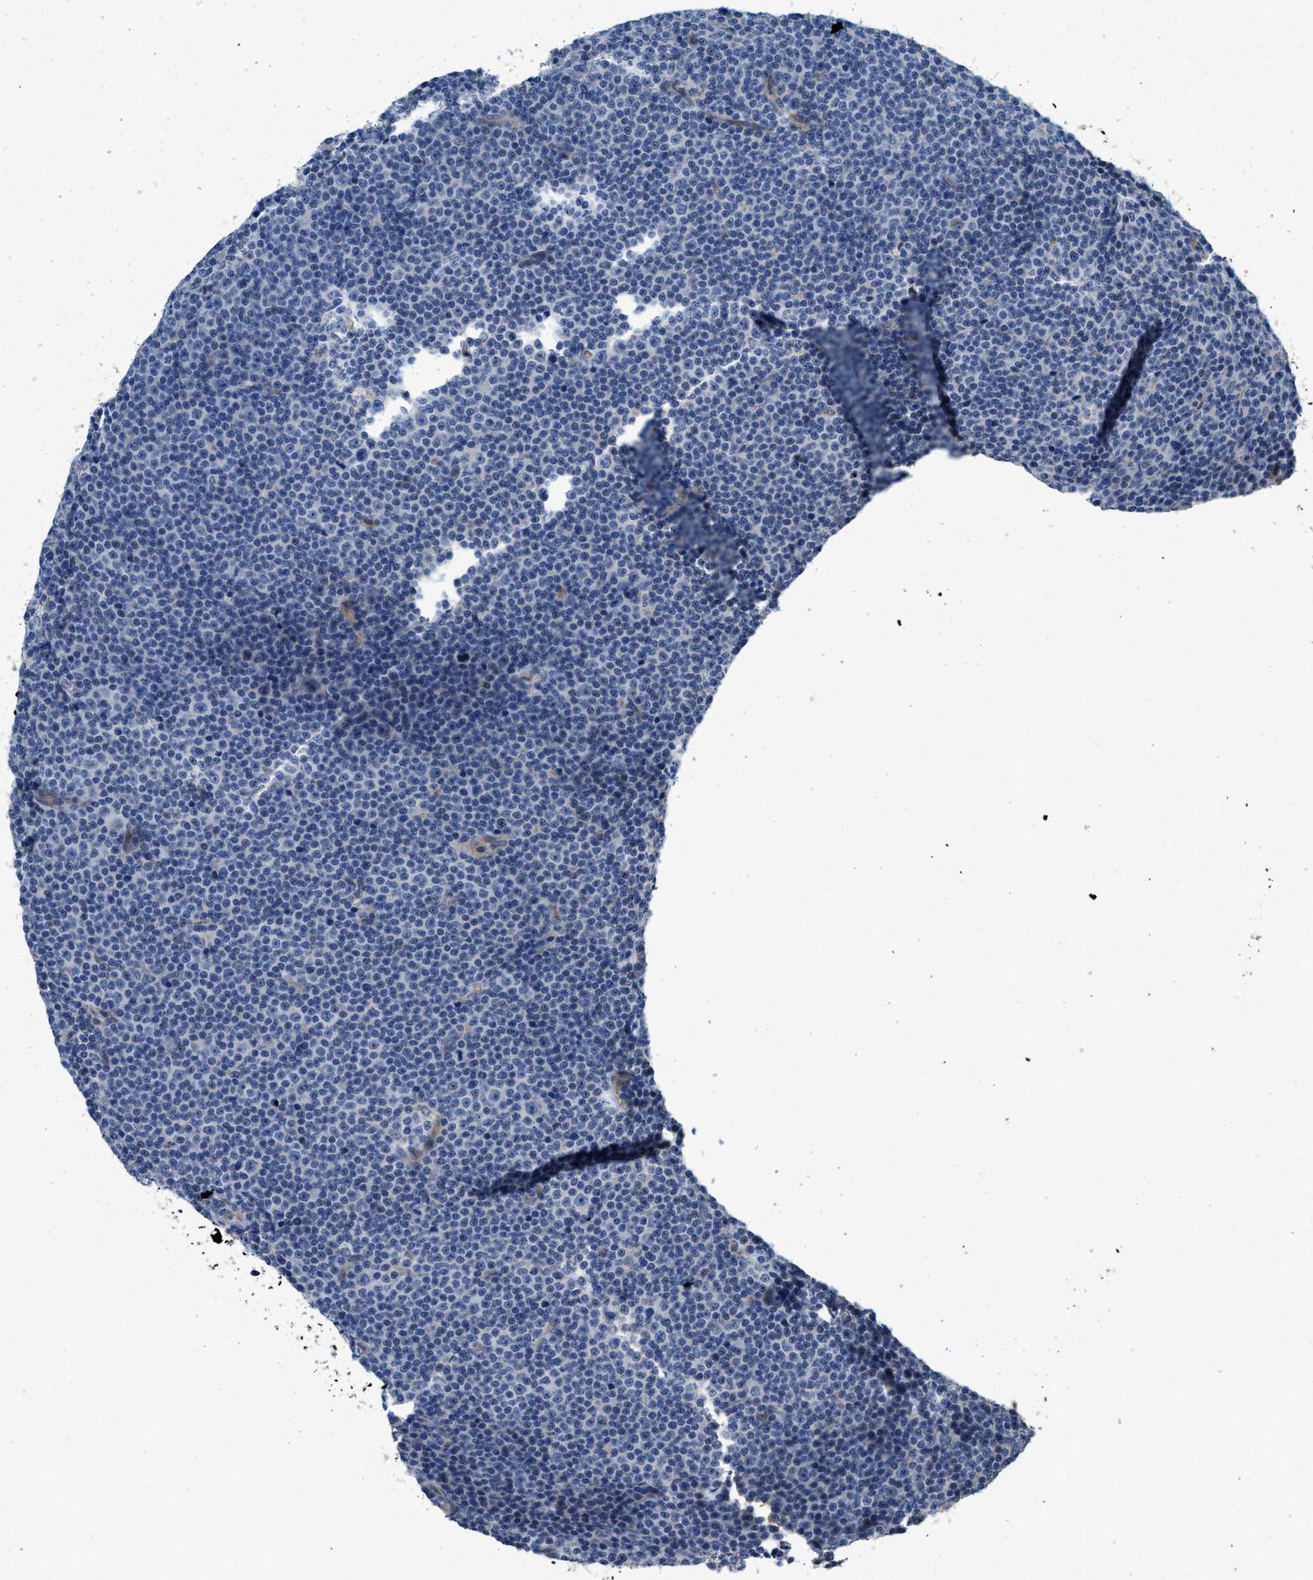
{"staining": {"intensity": "negative", "quantity": "none", "location": "none"}, "tissue": "lymphoma", "cell_type": "Tumor cells", "image_type": "cancer", "snomed": [{"axis": "morphology", "description": "Malignant lymphoma, non-Hodgkin's type, Low grade"}, {"axis": "topography", "description": "Lymph node"}], "caption": "Tumor cells show no significant protein staining in lymphoma.", "gene": "GGCX", "patient": {"sex": "female", "age": 67}}